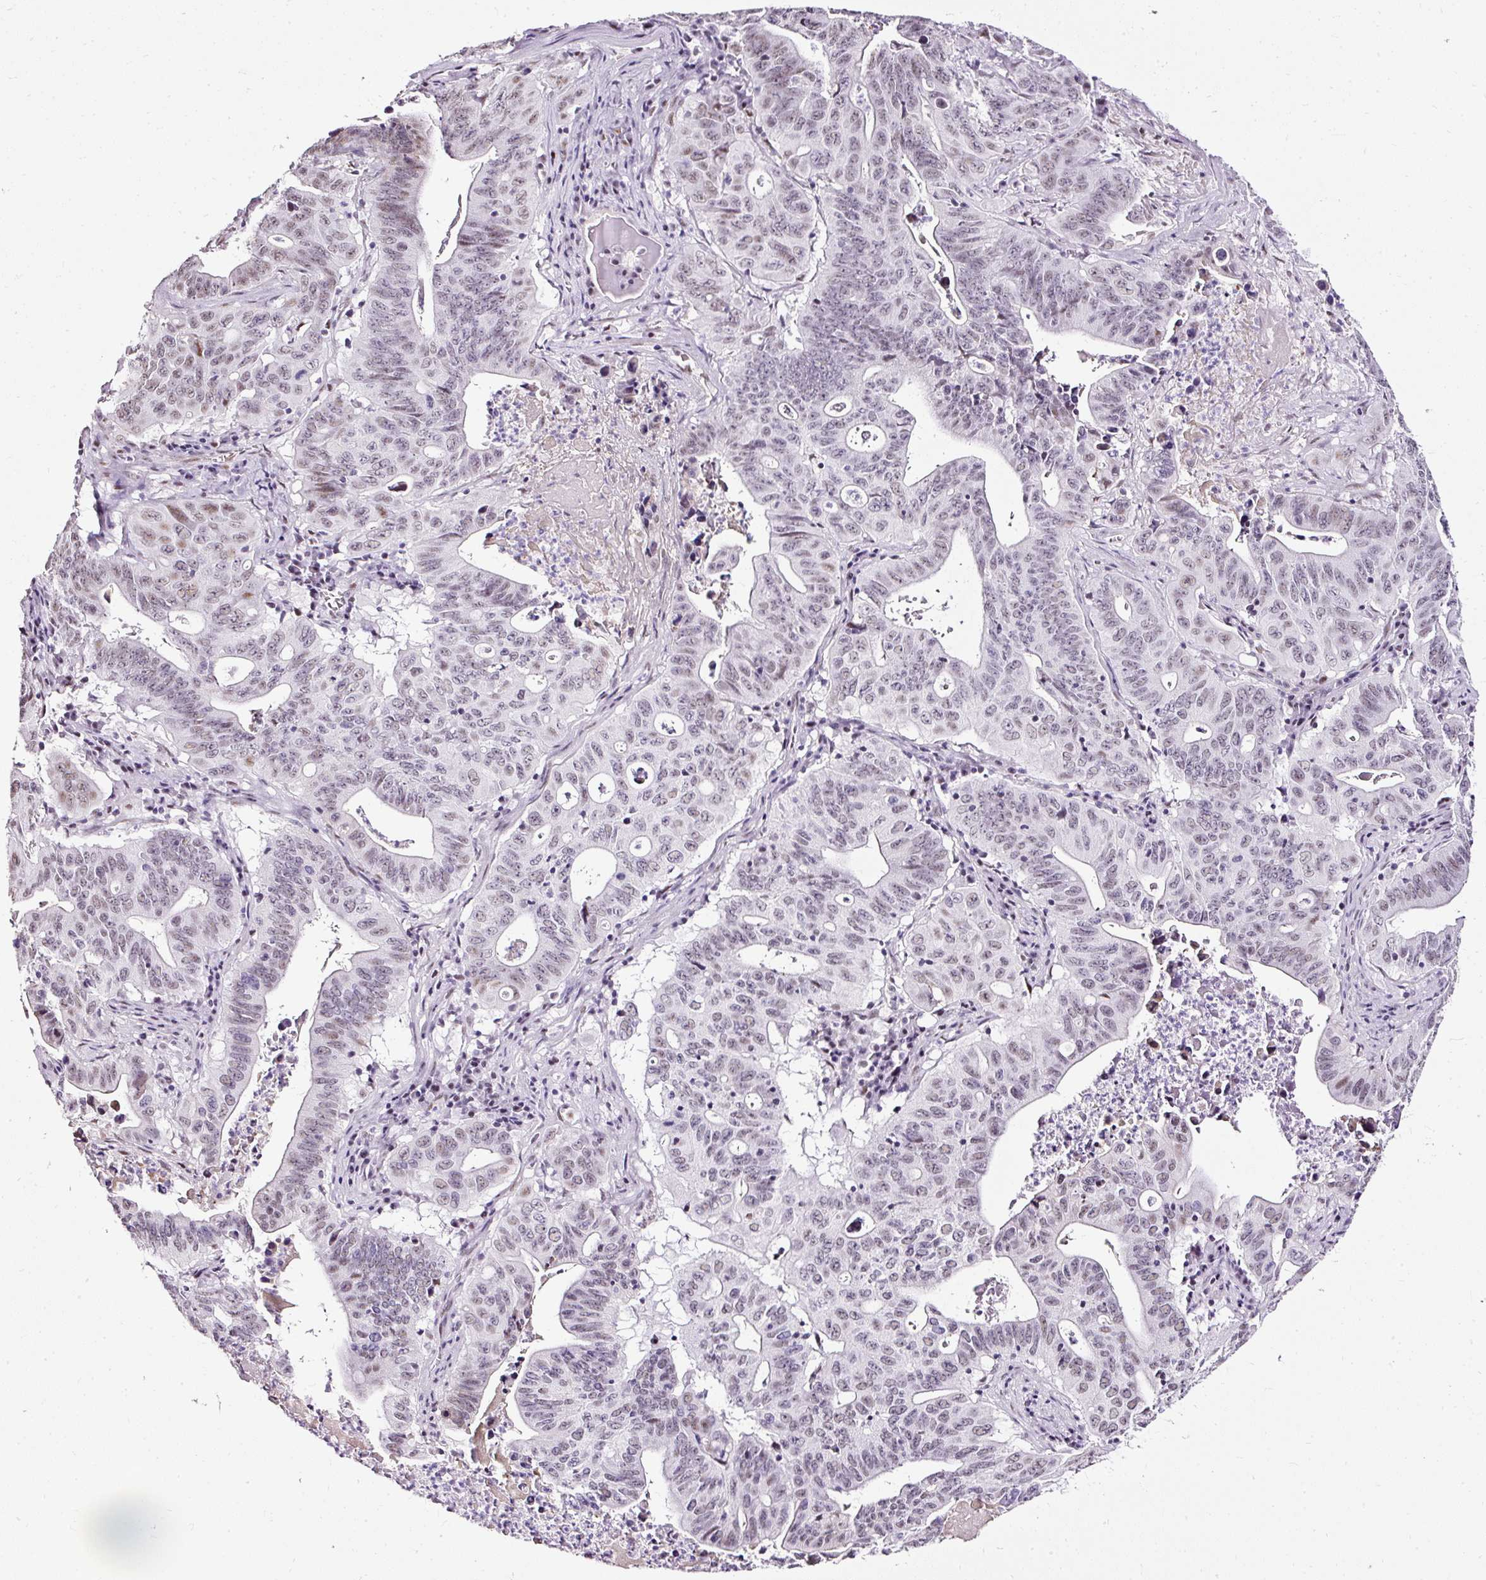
{"staining": {"intensity": "weak", "quantity": ">75%", "location": "nuclear"}, "tissue": "lung cancer", "cell_type": "Tumor cells", "image_type": "cancer", "snomed": [{"axis": "morphology", "description": "Adenocarcinoma, NOS"}, {"axis": "topography", "description": "Lung"}], "caption": "A high-resolution photomicrograph shows immunohistochemistry (IHC) staining of adenocarcinoma (lung), which displays weak nuclear staining in about >75% of tumor cells.", "gene": "PDE6B", "patient": {"sex": "female", "age": 60}}